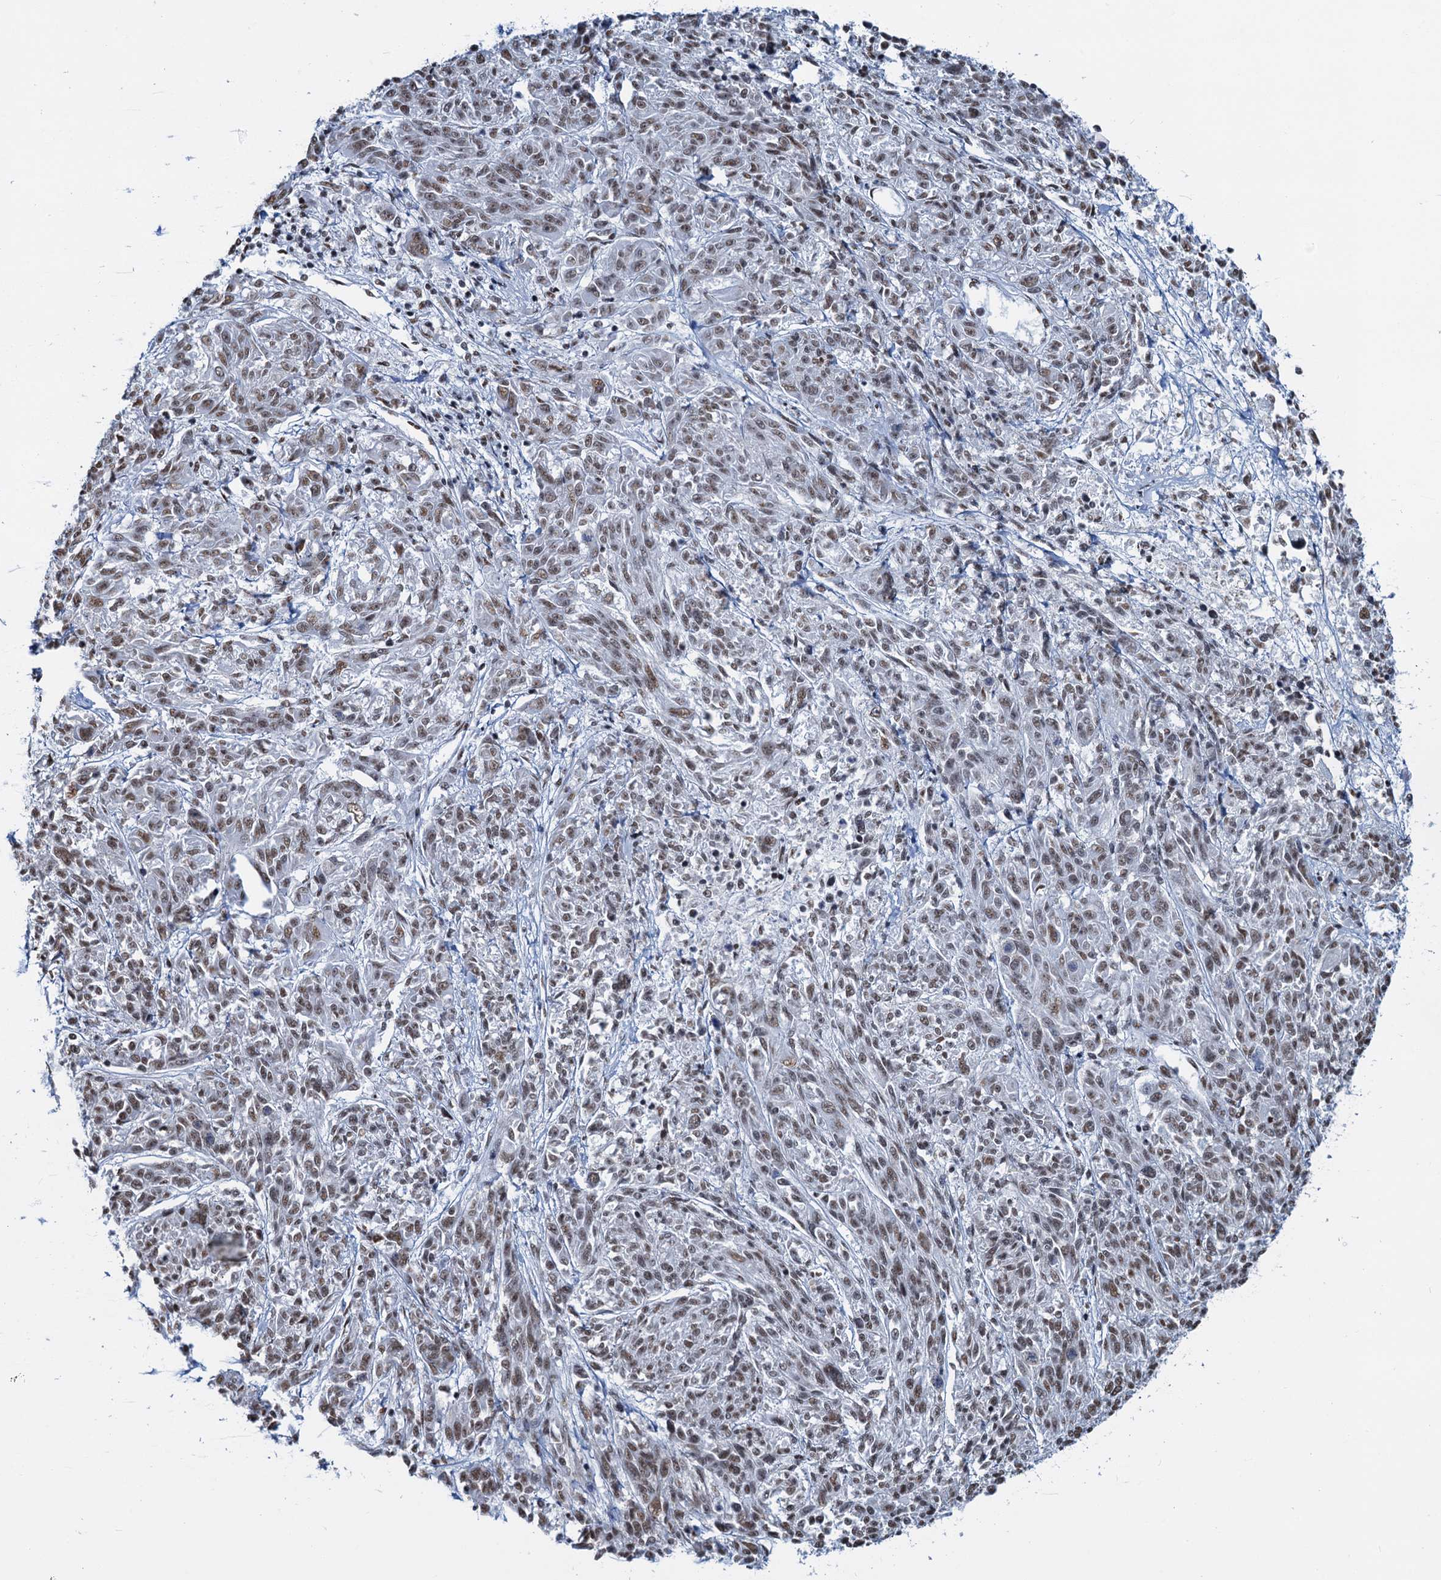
{"staining": {"intensity": "moderate", "quantity": ">75%", "location": "nuclear"}, "tissue": "melanoma", "cell_type": "Tumor cells", "image_type": "cancer", "snomed": [{"axis": "morphology", "description": "Malignant melanoma, NOS"}, {"axis": "topography", "description": "Skin"}], "caption": "High-power microscopy captured an IHC photomicrograph of malignant melanoma, revealing moderate nuclear expression in approximately >75% of tumor cells. (DAB (3,3'-diaminobenzidine) IHC, brown staining for protein, blue staining for nuclei).", "gene": "ZNF609", "patient": {"sex": "male", "age": 53}}